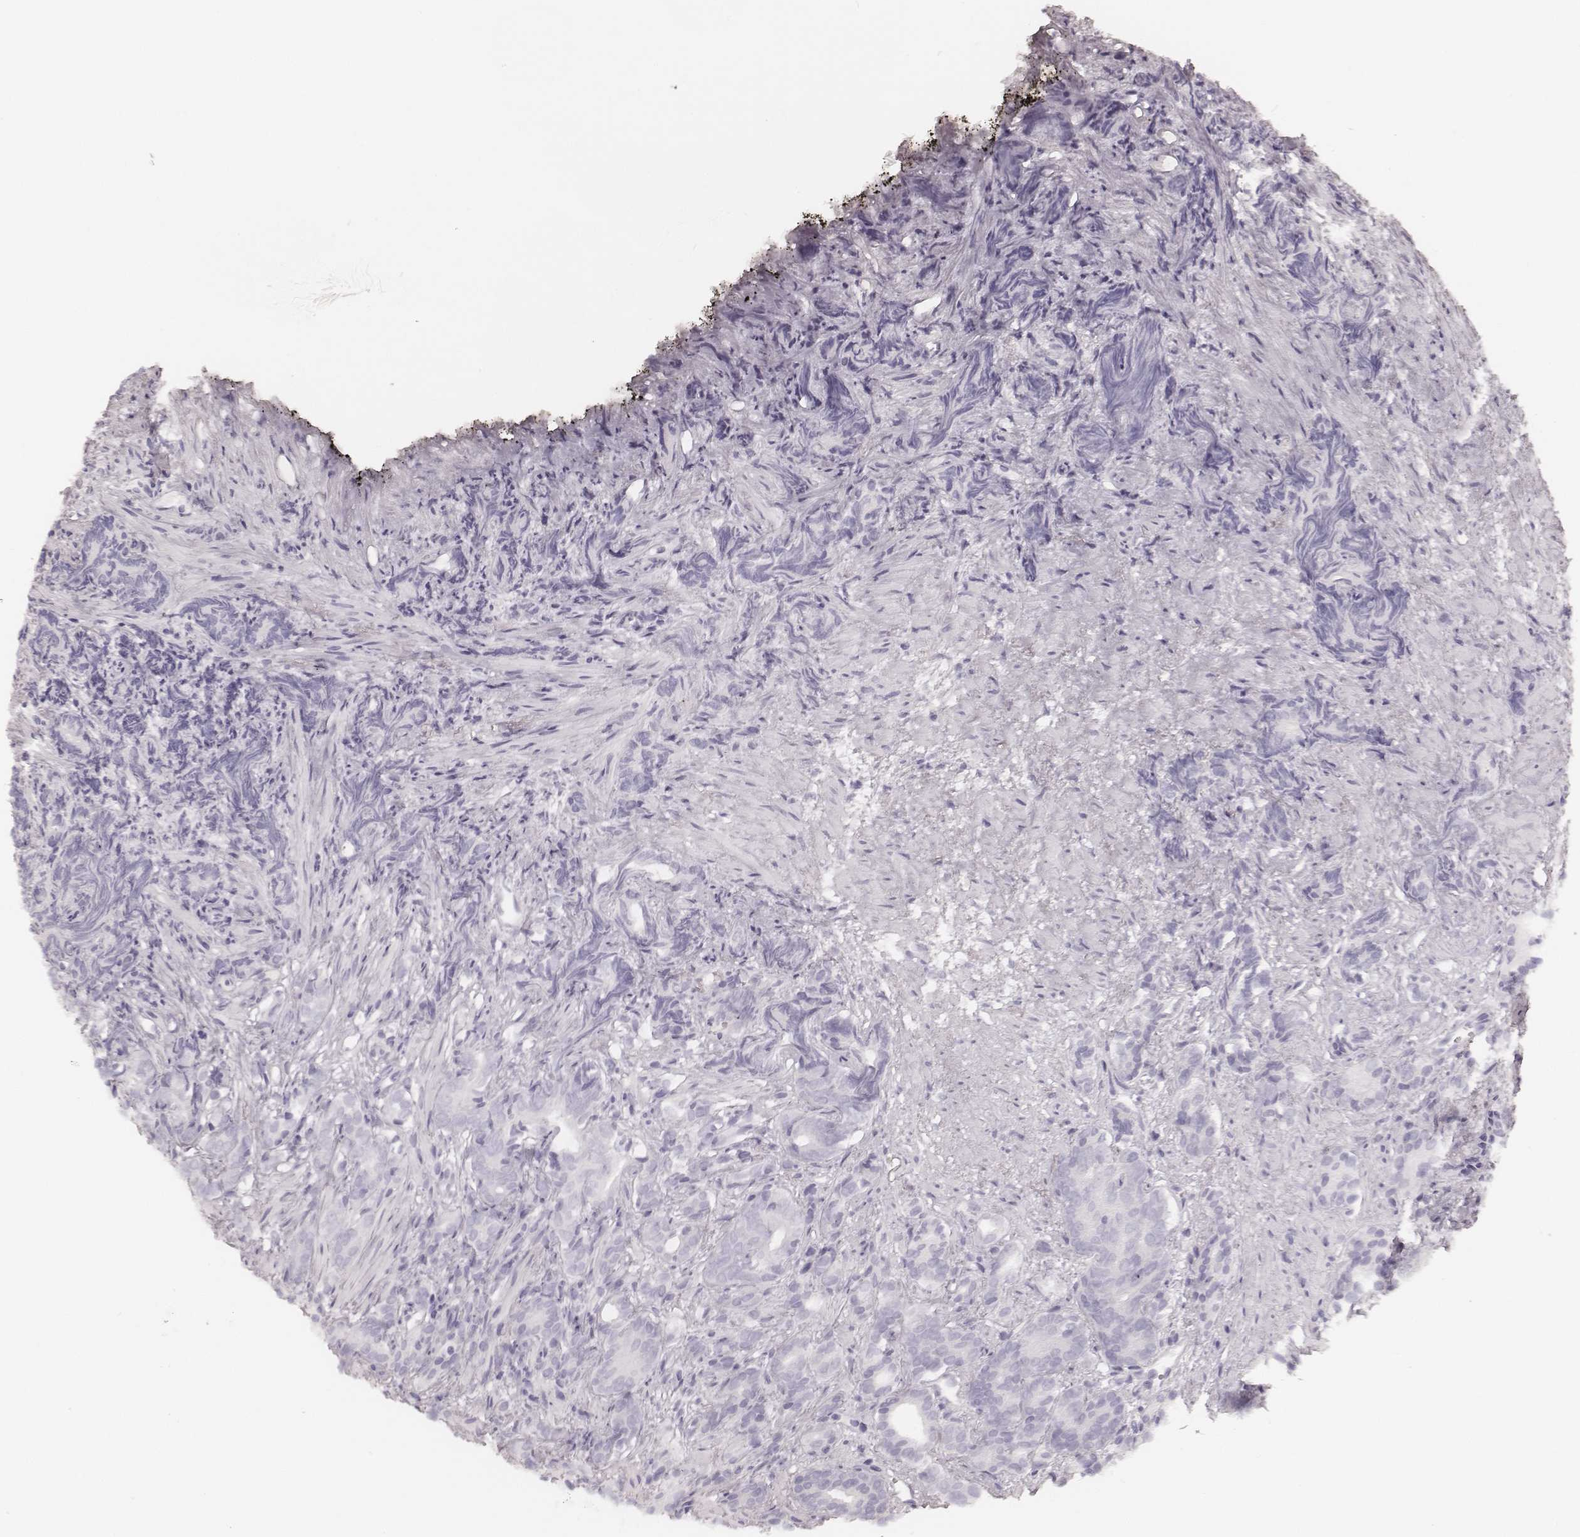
{"staining": {"intensity": "negative", "quantity": "none", "location": "none"}, "tissue": "prostate cancer", "cell_type": "Tumor cells", "image_type": "cancer", "snomed": [{"axis": "morphology", "description": "Adenocarcinoma, High grade"}, {"axis": "topography", "description": "Prostate"}], "caption": "A photomicrograph of human high-grade adenocarcinoma (prostate) is negative for staining in tumor cells.", "gene": "KRT34", "patient": {"sex": "male", "age": 84}}